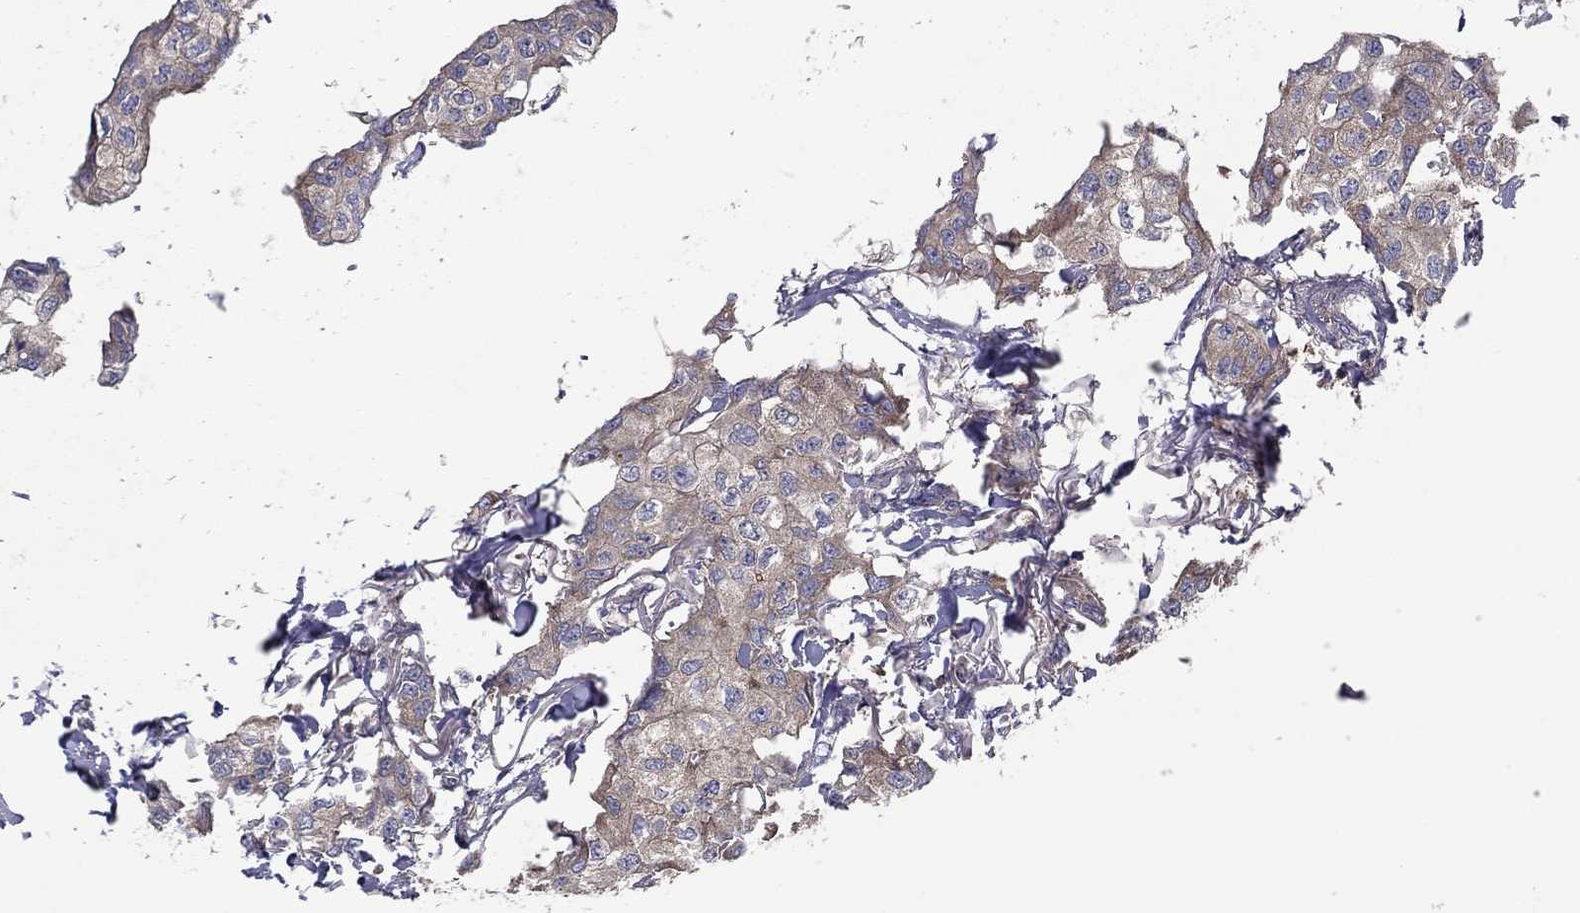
{"staining": {"intensity": "weak", "quantity": "<25%", "location": "cytoplasmic/membranous"}, "tissue": "breast cancer", "cell_type": "Tumor cells", "image_type": "cancer", "snomed": [{"axis": "morphology", "description": "Duct carcinoma"}, {"axis": "topography", "description": "Breast"}], "caption": "This is a photomicrograph of immunohistochemistry (IHC) staining of breast cancer, which shows no positivity in tumor cells.", "gene": "RNF123", "patient": {"sex": "female", "age": 80}}